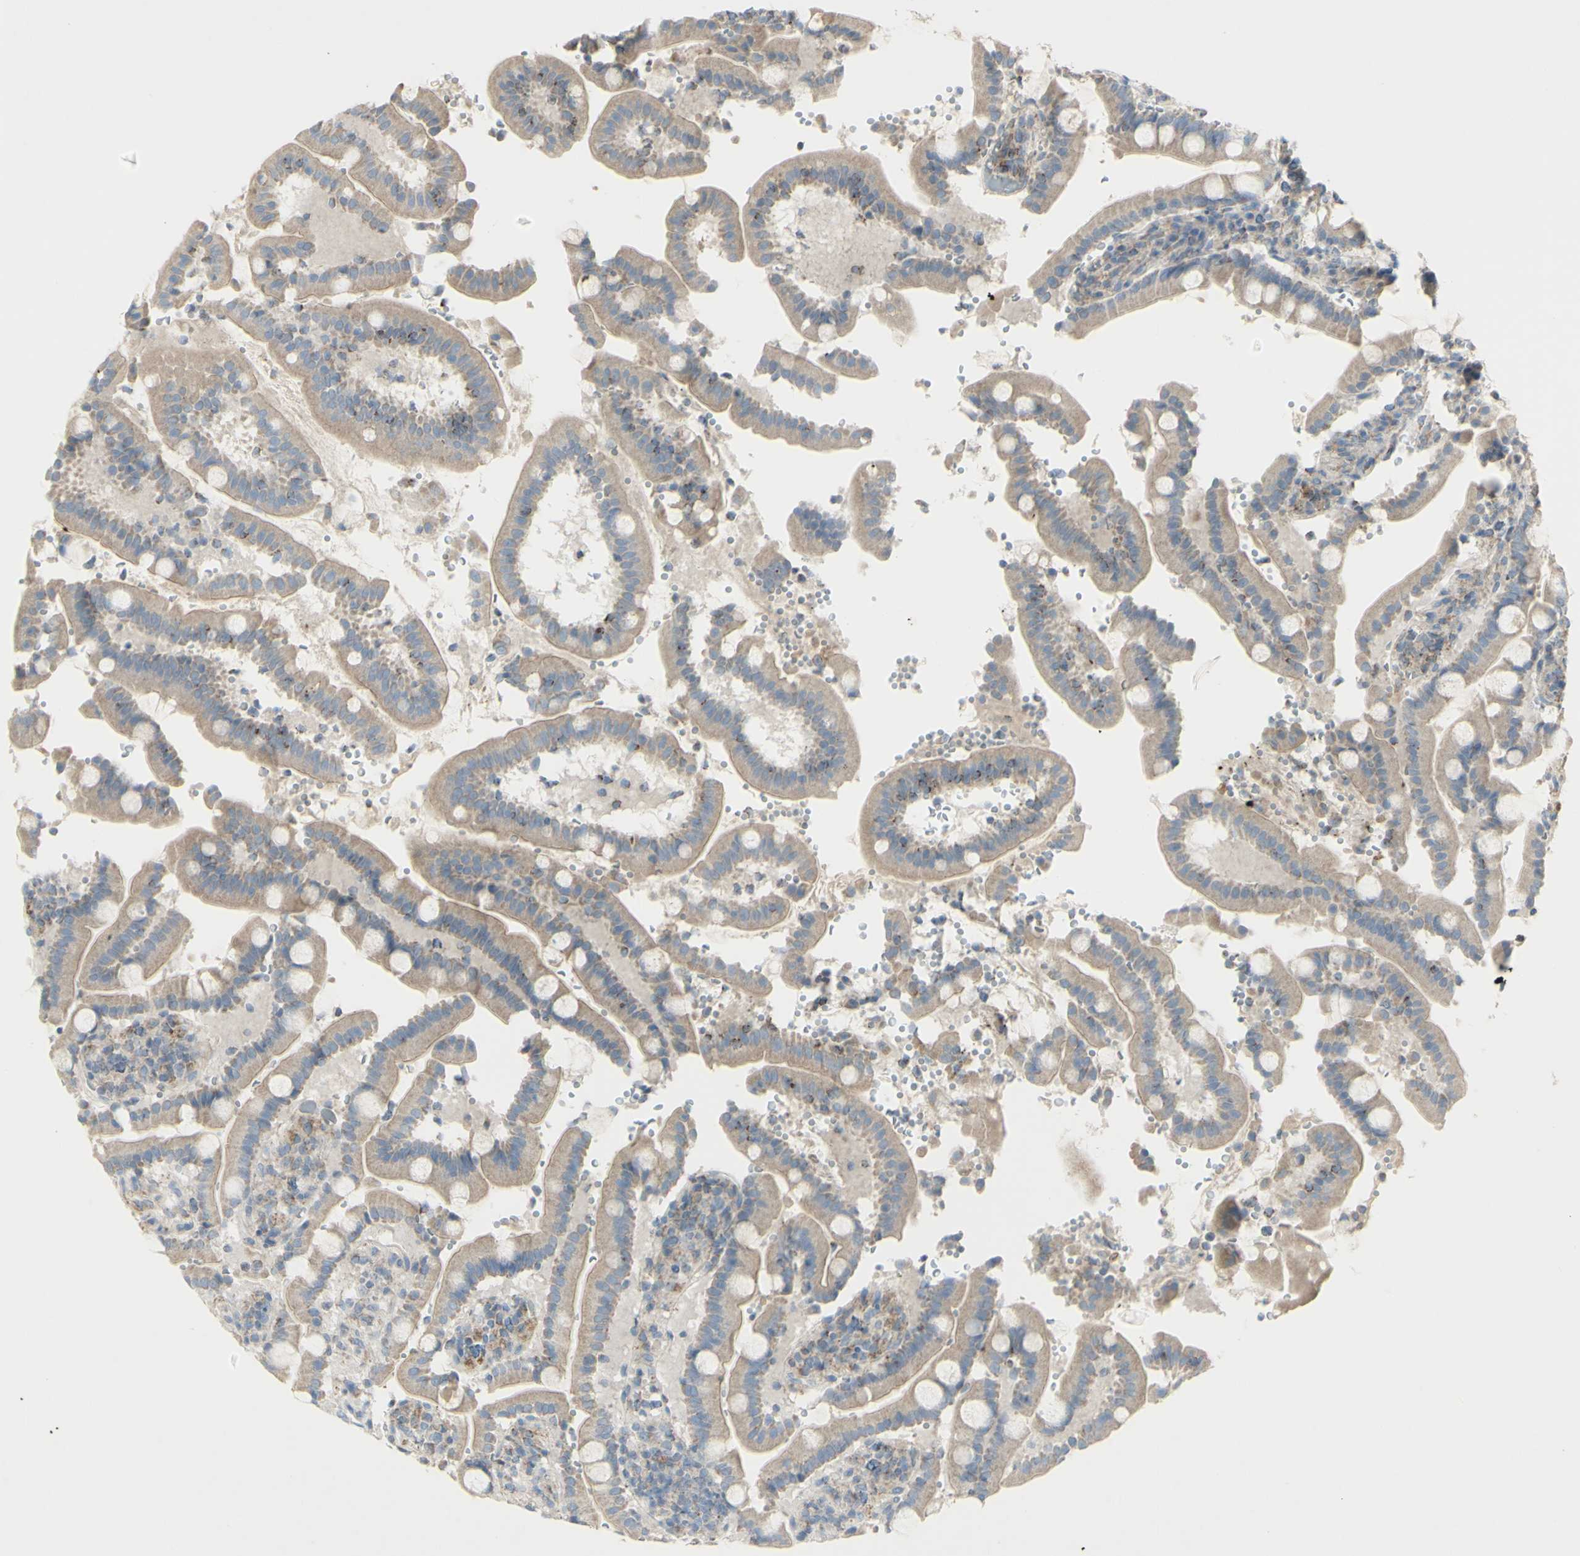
{"staining": {"intensity": "weak", "quantity": ">75%", "location": "cytoplasmic/membranous"}, "tissue": "duodenum", "cell_type": "Glandular cells", "image_type": "normal", "snomed": [{"axis": "morphology", "description": "Normal tissue, NOS"}, {"axis": "topography", "description": "Small intestine, NOS"}], "caption": "Immunohistochemical staining of normal human duodenum exhibits low levels of weak cytoplasmic/membranous expression in approximately >75% of glandular cells.", "gene": "CNTNAP1", "patient": {"sex": "female", "age": 71}}